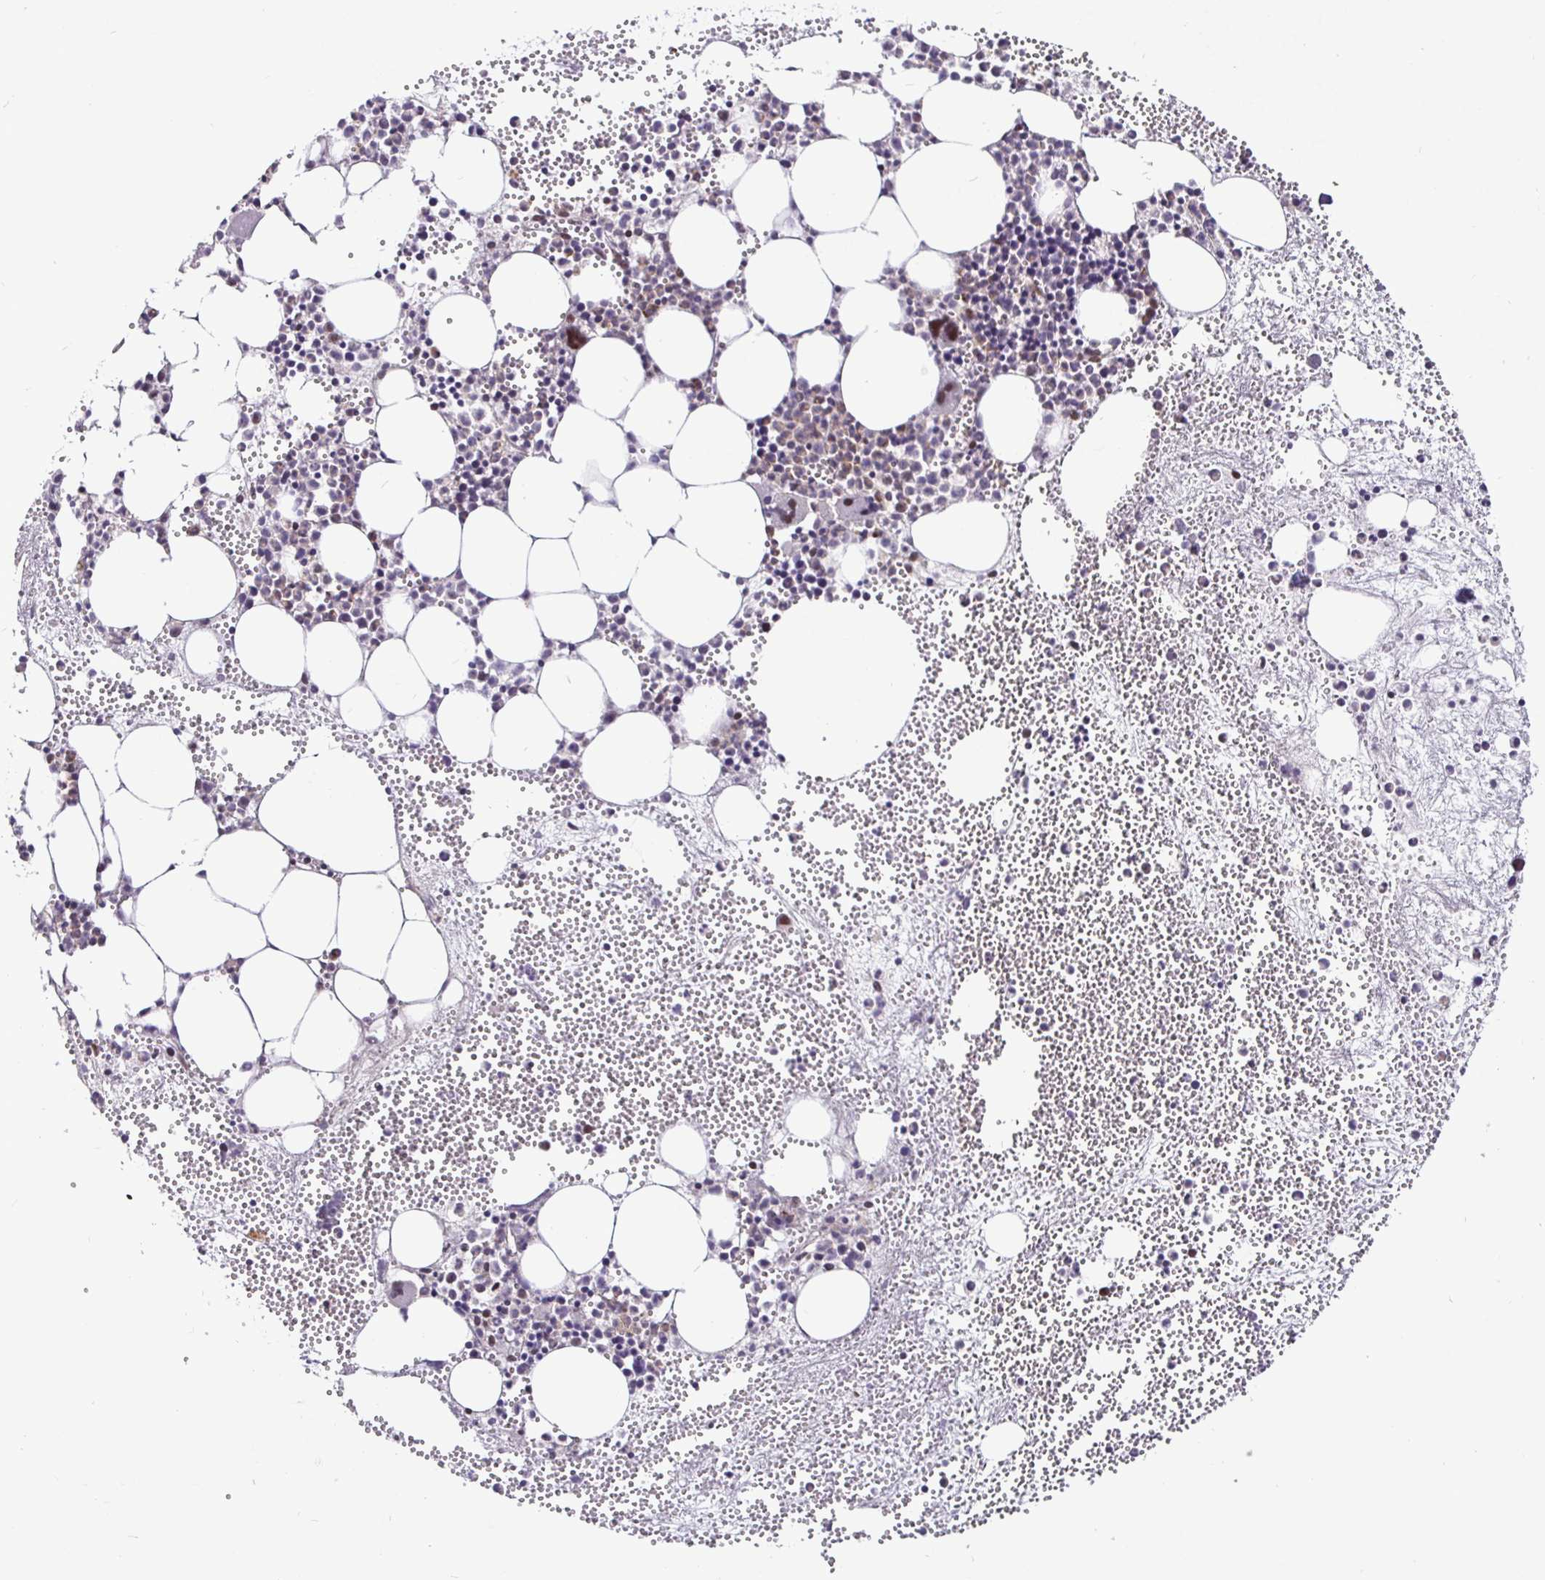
{"staining": {"intensity": "moderate", "quantity": "<25%", "location": "nuclear"}, "tissue": "bone marrow", "cell_type": "Hematopoietic cells", "image_type": "normal", "snomed": [{"axis": "morphology", "description": "Normal tissue, NOS"}, {"axis": "topography", "description": "Bone marrow"}], "caption": "Unremarkable bone marrow was stained to show a protein in brown. There is low levels of moderate nuclear staining in approximately <25% of hematopoietic cells. (DAB (3,3'-diaminobenzidine) IHC with brightfield microscopy, high magnification).", "gene": "NUP188", "patient": {"sex": "female", "age": 57}}